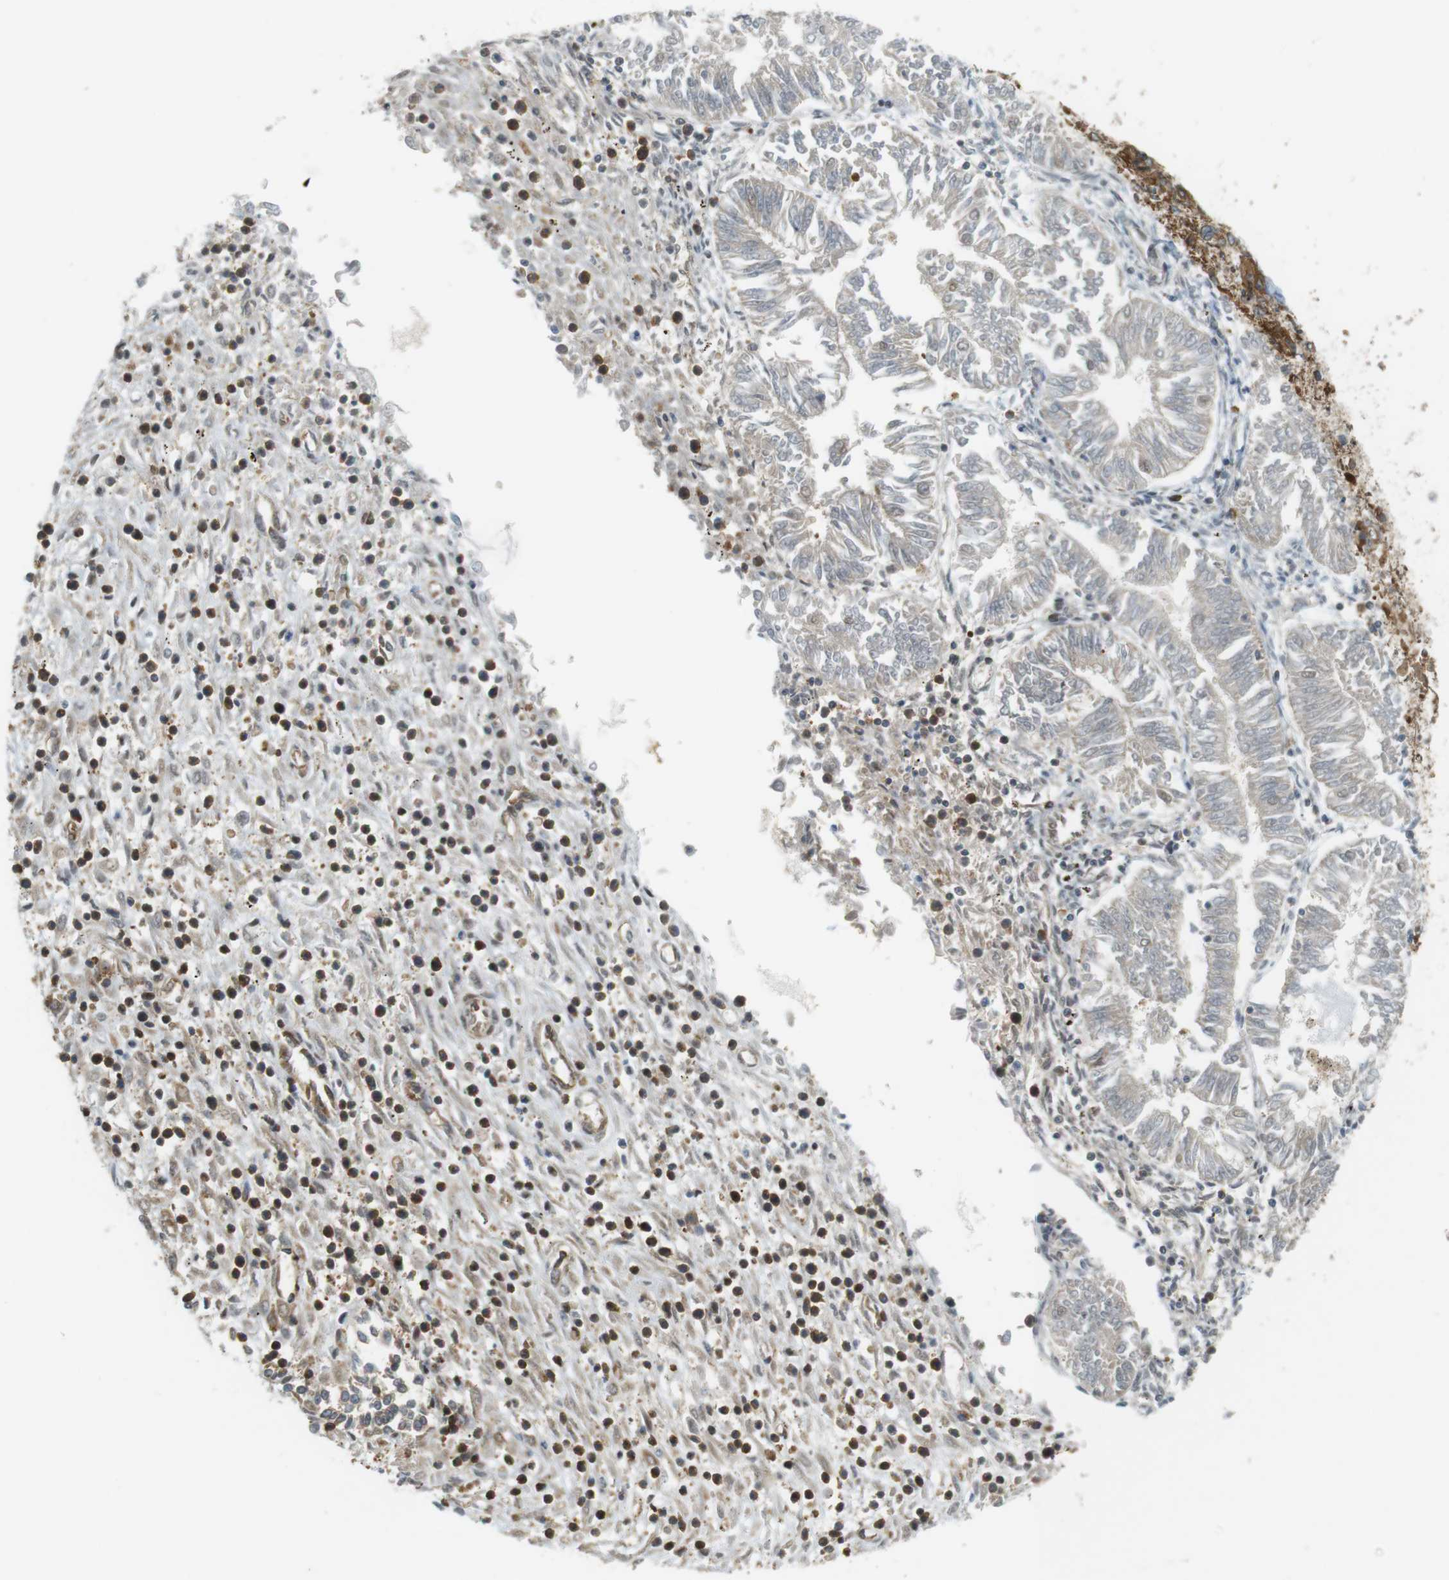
{"staining": {"intensity": "negative", "quantity": "none", "location": "none"}, "tissue": "endometrial cancer", "cell_type": "Tumor cells", "image_type": "cancer", "snomed": [{"axis": "morphology", "description": "Adenocarcinoma, NOS"}, {"axis": "topography", "description": "Endometrium"}], "caption": "The histopathology image displays no significant expression in tumor cells of adenocarcinoma (endometrial). The staining was performed using DAB to visualize the protein expression in brown, while the nuclei were stained in blue with hematoxylin (Magnification: 20x).", "gene": "PA2G4", "patient": {"sex": "female", "age": 53}}